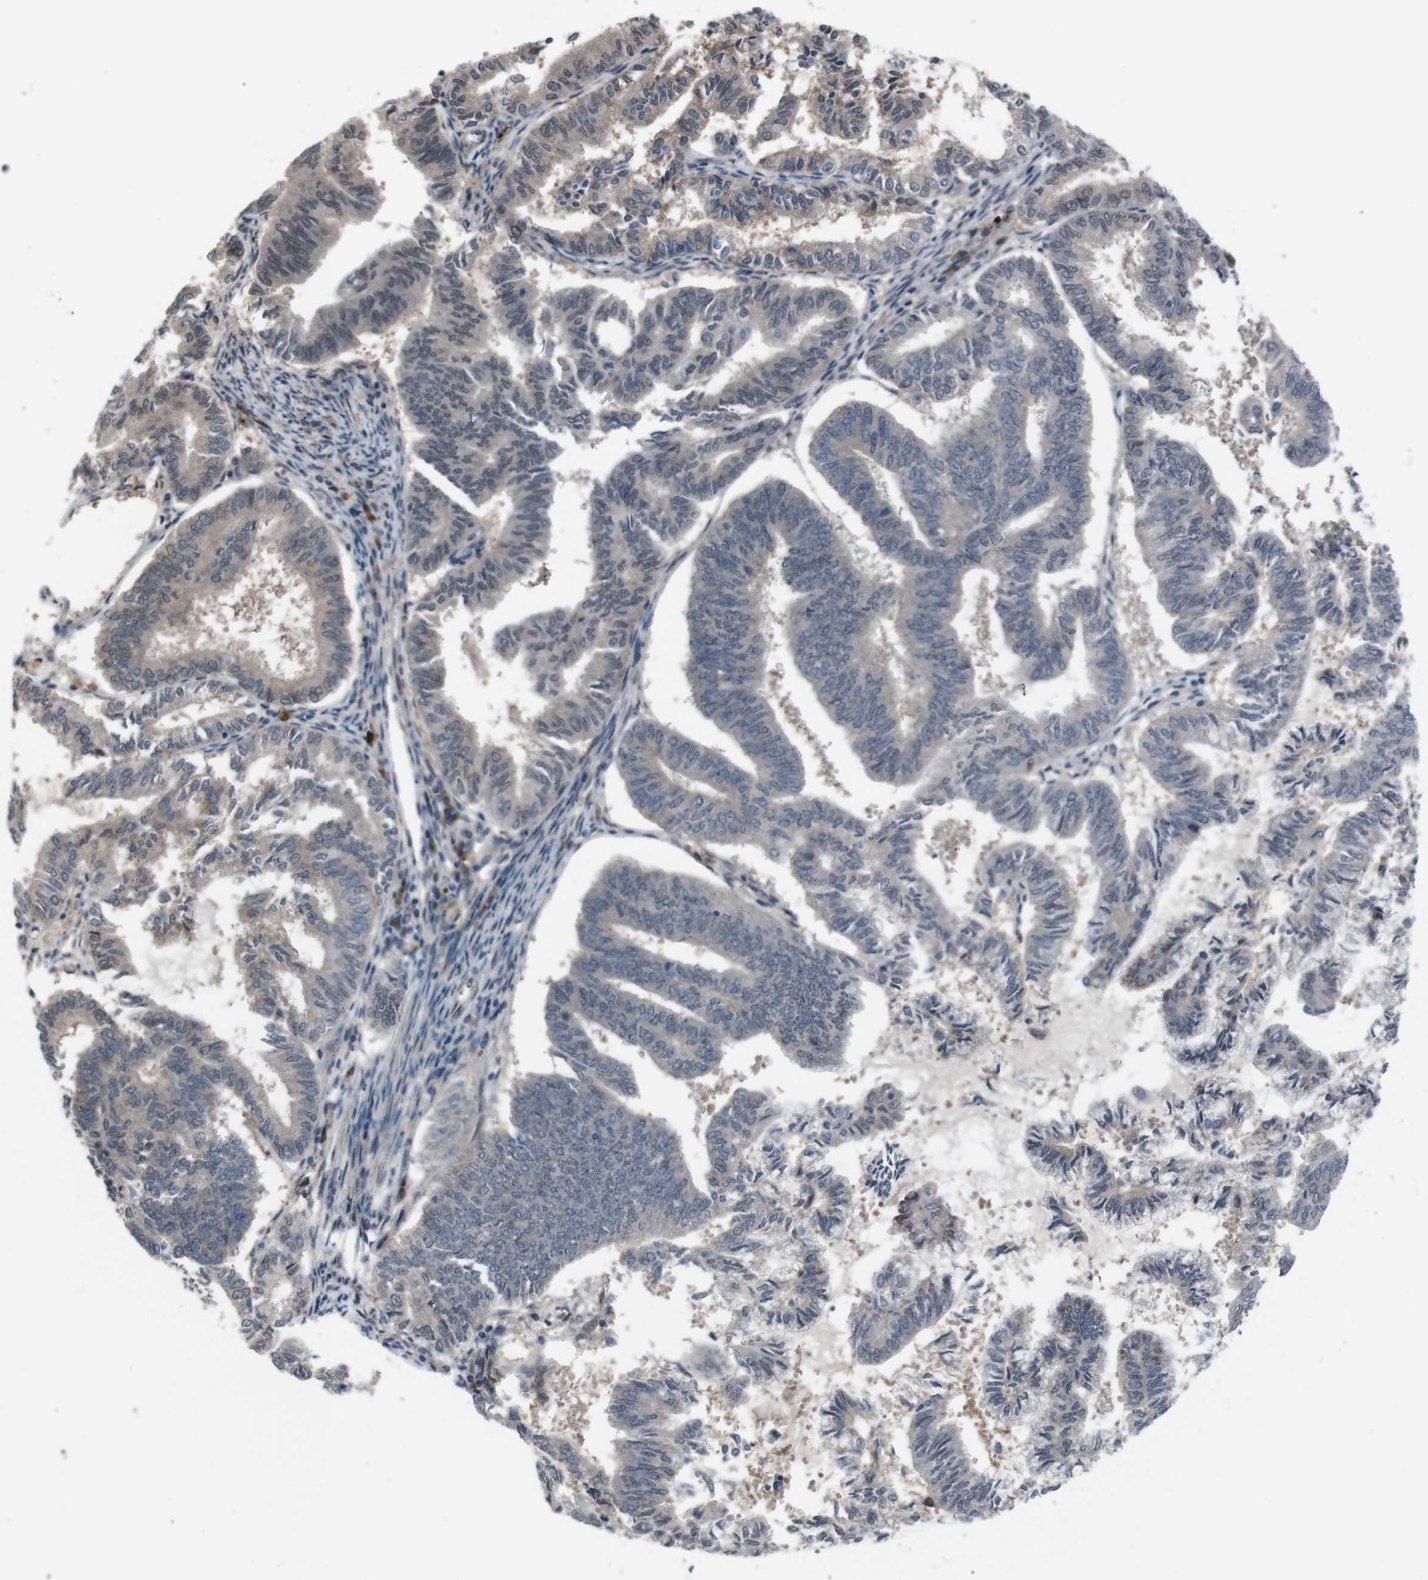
{"staining": {"intensity": "weak", "quantity": "<25%", "location": "cytoplasmic/membranous"}, "tissue": "endometrial cancer", "cell_type": "Tumor cells", "image_type": "cancer", "snomed": [{"axis": "morphology", "description": "Adenocarcinoma, NOS"}, {"axis": "topography", "description": "Endometrium"}], "caption": "High magnification brightfield microscopy of adenocarcinoma (endometrial) stained with DAB (3,3'-diaminobenzidine) (brown) and counterstained with hematoxylin (blue): tumor cells show no significant staining.", "gene": "SS18L1", "patient": {"sex": "female", "age": 86}}